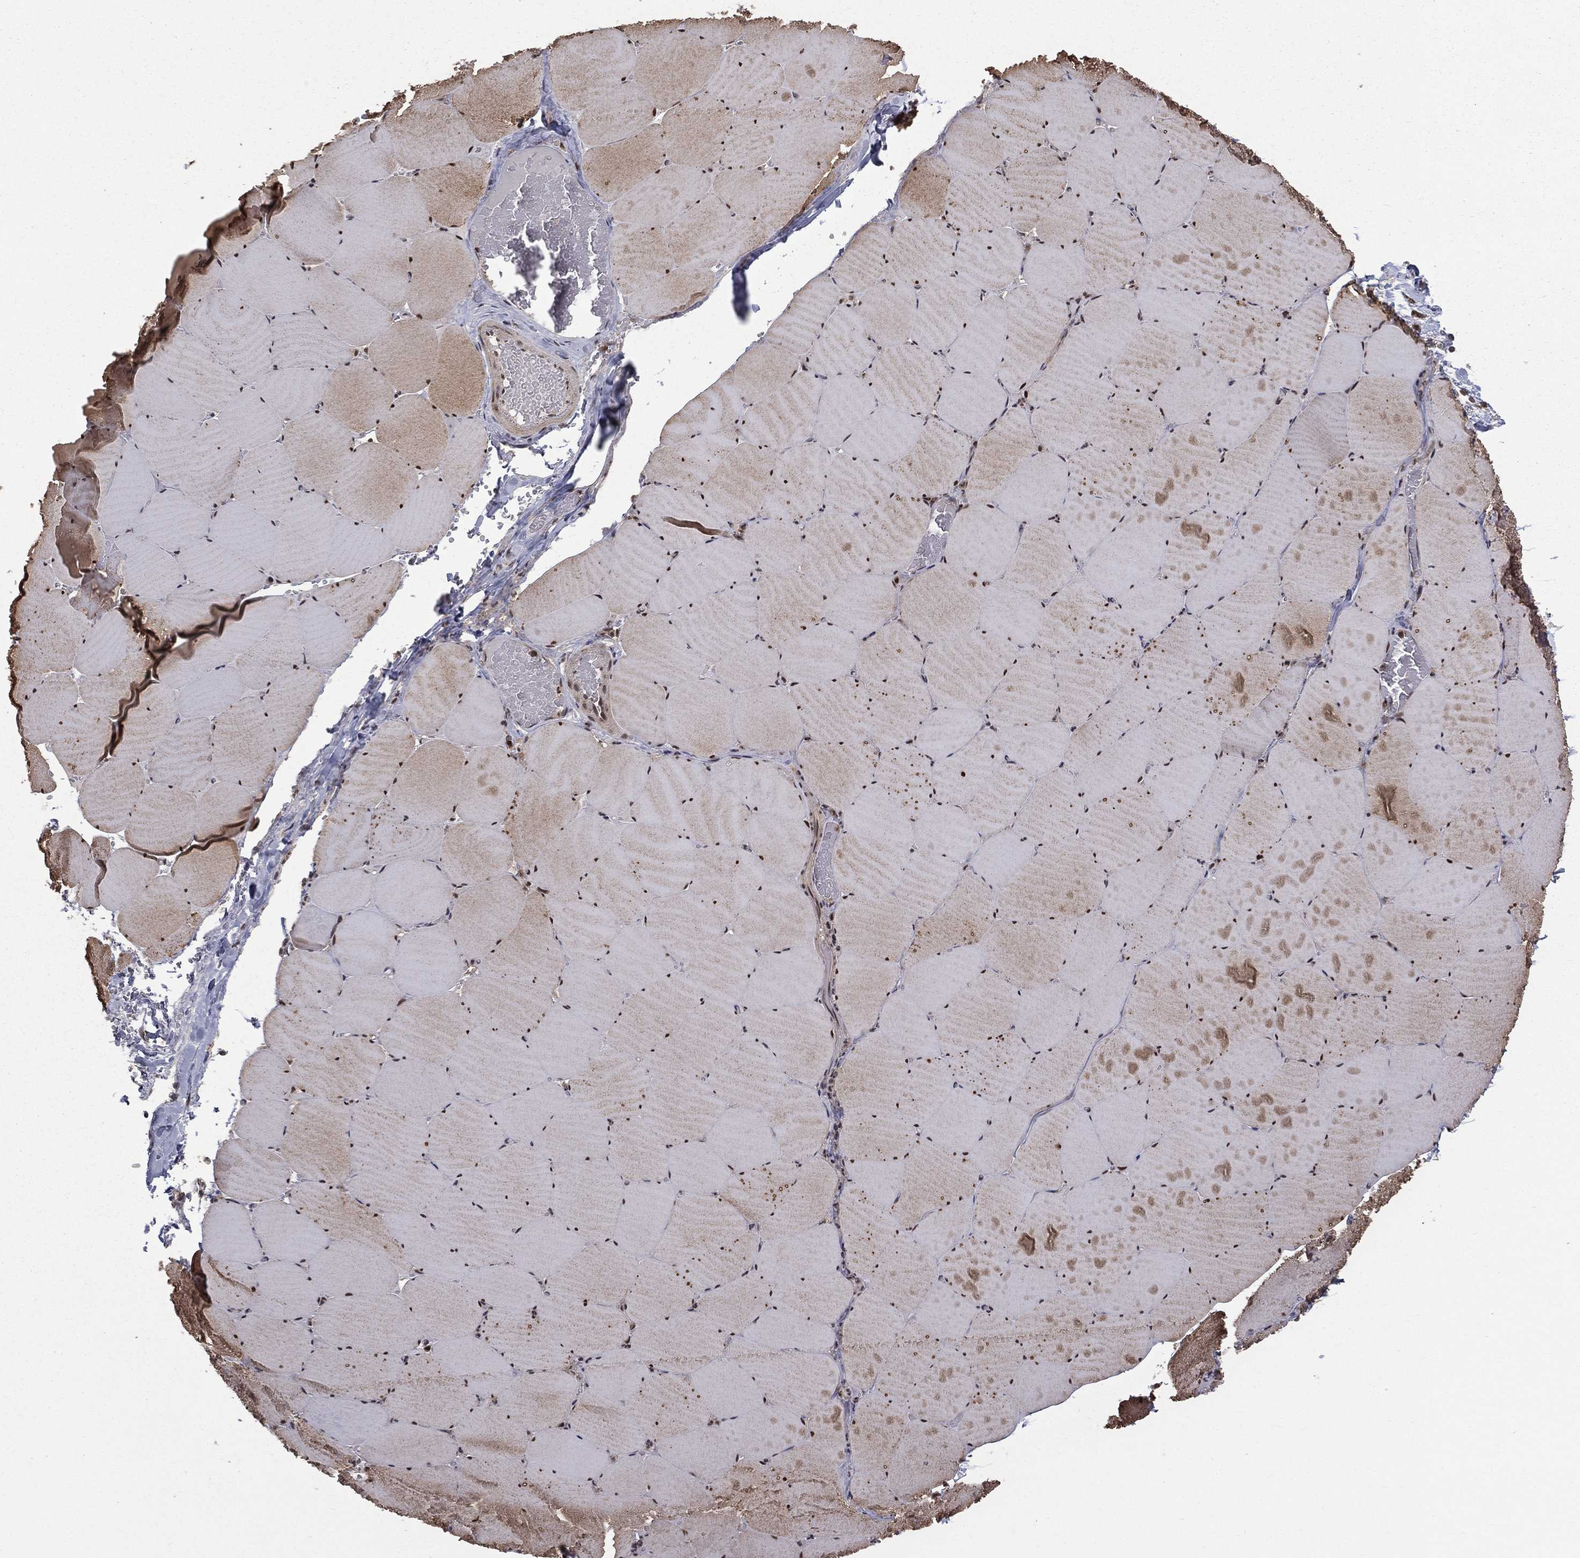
{"staining": {"intensity": "strong", "quantity": ">75%", "location": "nuclear"}, "tissue": "skeletal muscle", "cell_type": "Myocytes", "image_type": "normal", "snomed": [{"axis": "morphology", "description": "Normal tissue, NOS"}, {"axis": "morphology", "description": "Malignant melanoma, Metastatic site"}, {"axis": "topography", "description": "Skeletal muscle"}], "caption": "High-power microscopy captured an IHC photomicrograph of unremarkable skeletal muscle, revealing strong nuclear staining in approximately >75% of myocytes.", "gene": "JMJD6", "patient": {"sex": "male", "age": 50}}